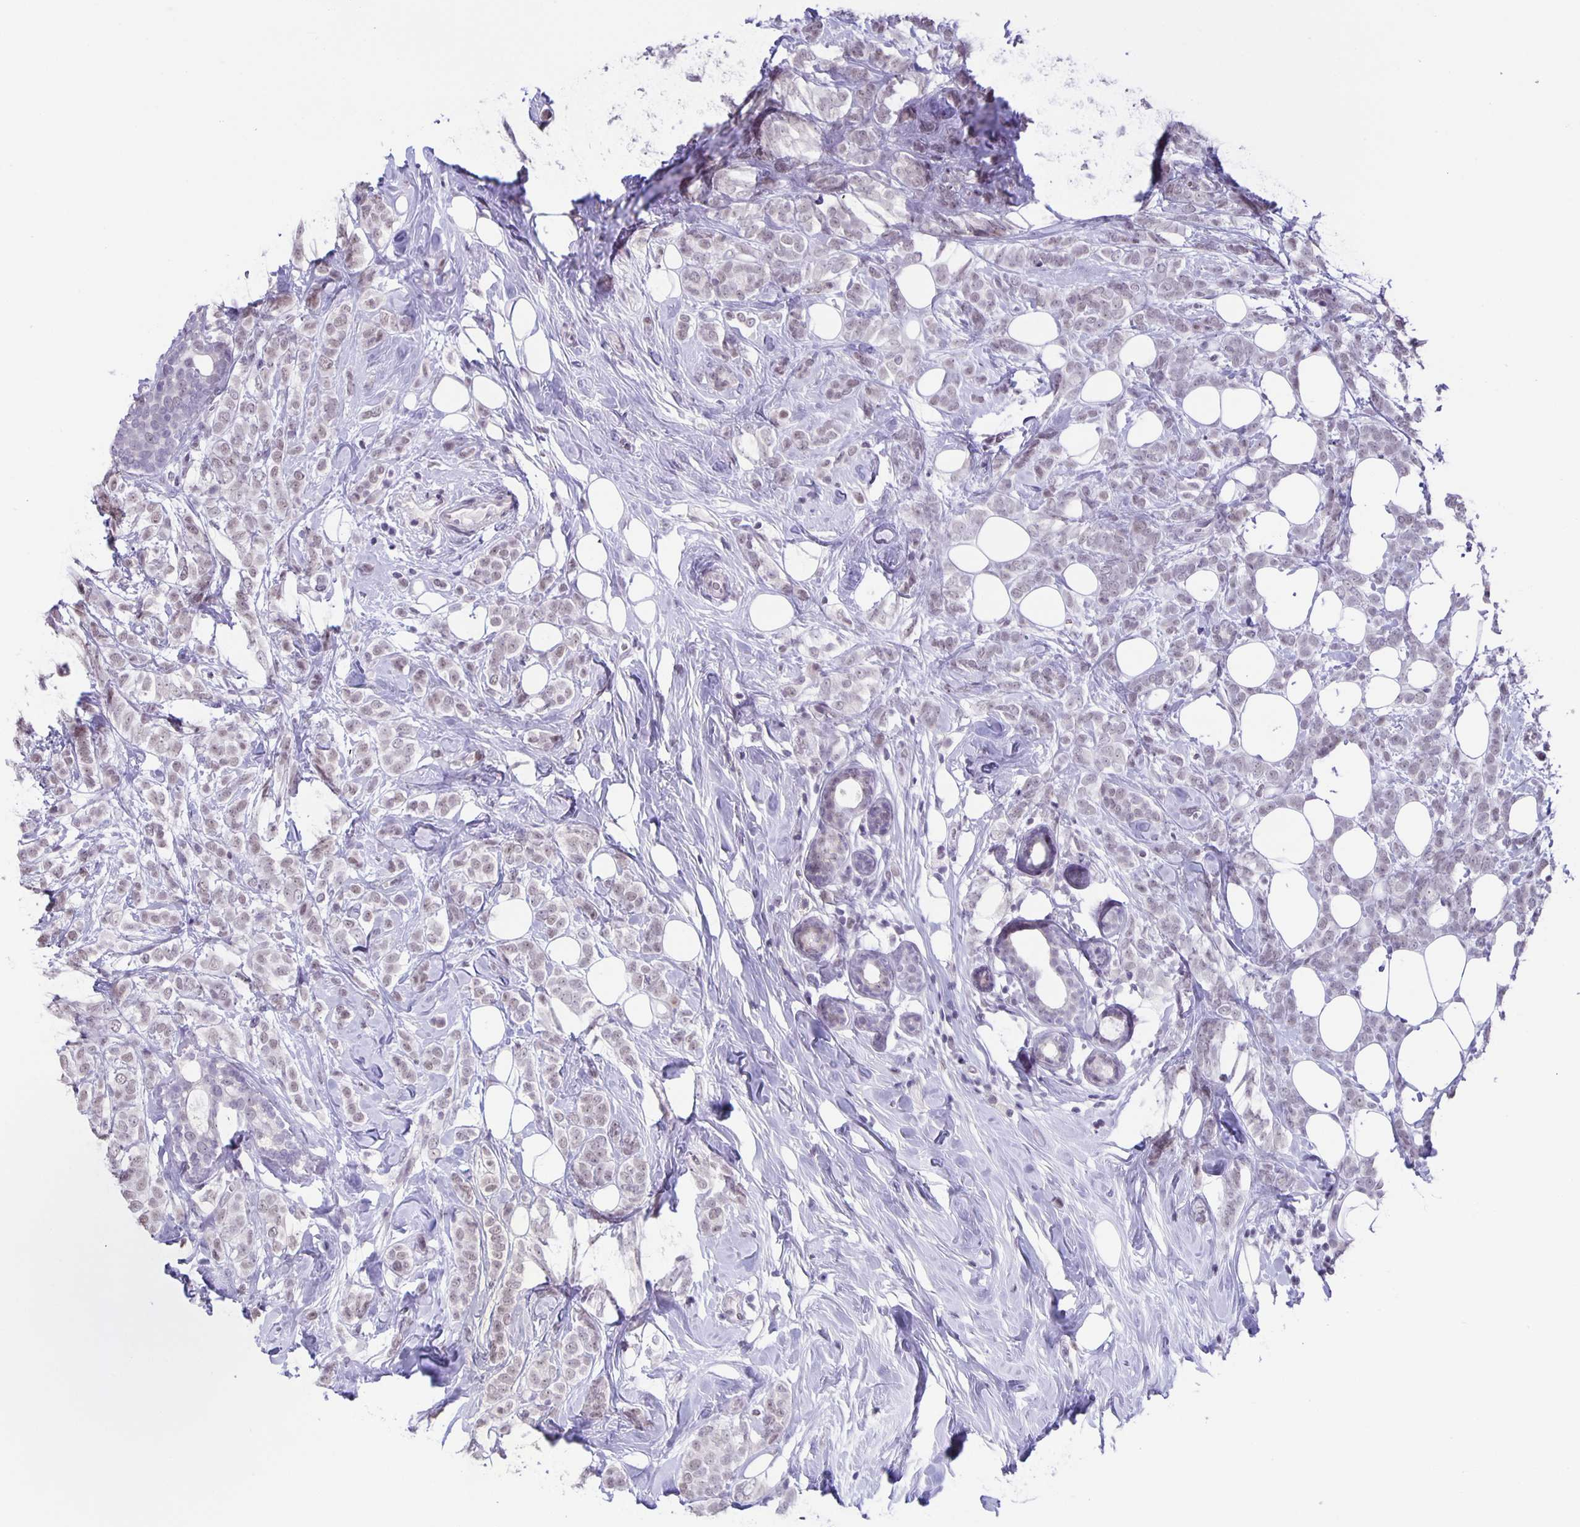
{"staining": {"intensity": "weak", "quantity": "25%-75%", "location": "nuclear"}, "tissue": "breast cancer", "cell_type": "Tumor cells", "image_type": "cancer", "snomed": [{"axis": "morphology", "description": "Lobular carcinoma"}, {"axis": "topography", "description": "Breast"}], "caption": "Brown immunohistochemical staining in breast cancer (lobular carcinoma) demonstrates weak nuclear expression in approximately 25%-75% of tumor cells.", "gene": "PHRF1", "patient": {"sex": "female", "age": 49}}